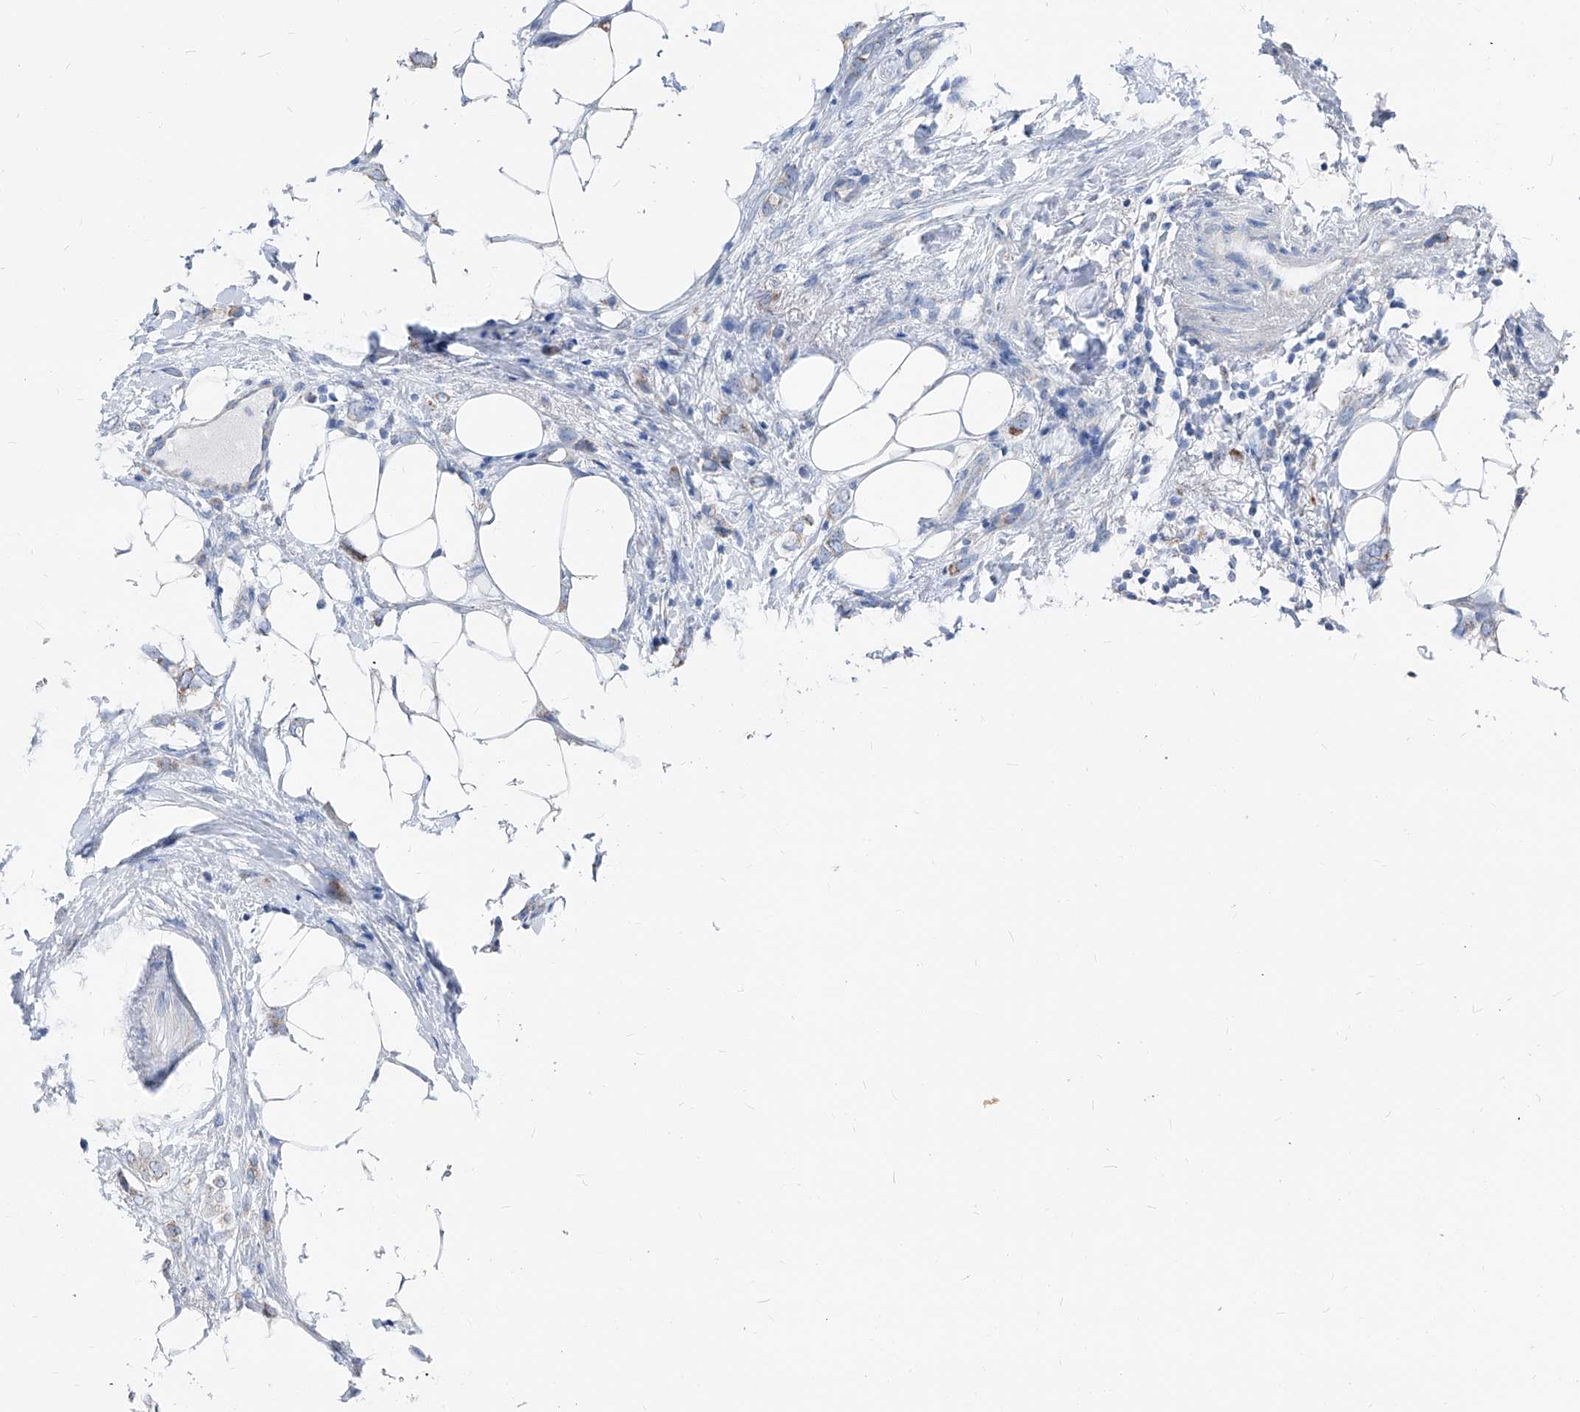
{"staining": {"intensity": "negative", "quantity": "none", "location": "none"}, "tissue": "breast cancer", "cell_type": "Tumor cells", "image_type": "cancer", "snomed": [{"axis": "morphology", "description": "Normal tissue, NOS"}, {"axis": "morphology", "description": "Lobular carcinoma"}, {"axis": "topography", "description": "Breast"}], "caption": "There is no significant positivity in tumor cells of lobular carcinoma (breast).", "gene": "AGPS", "patient": {"sex": "female", "age": 47}}